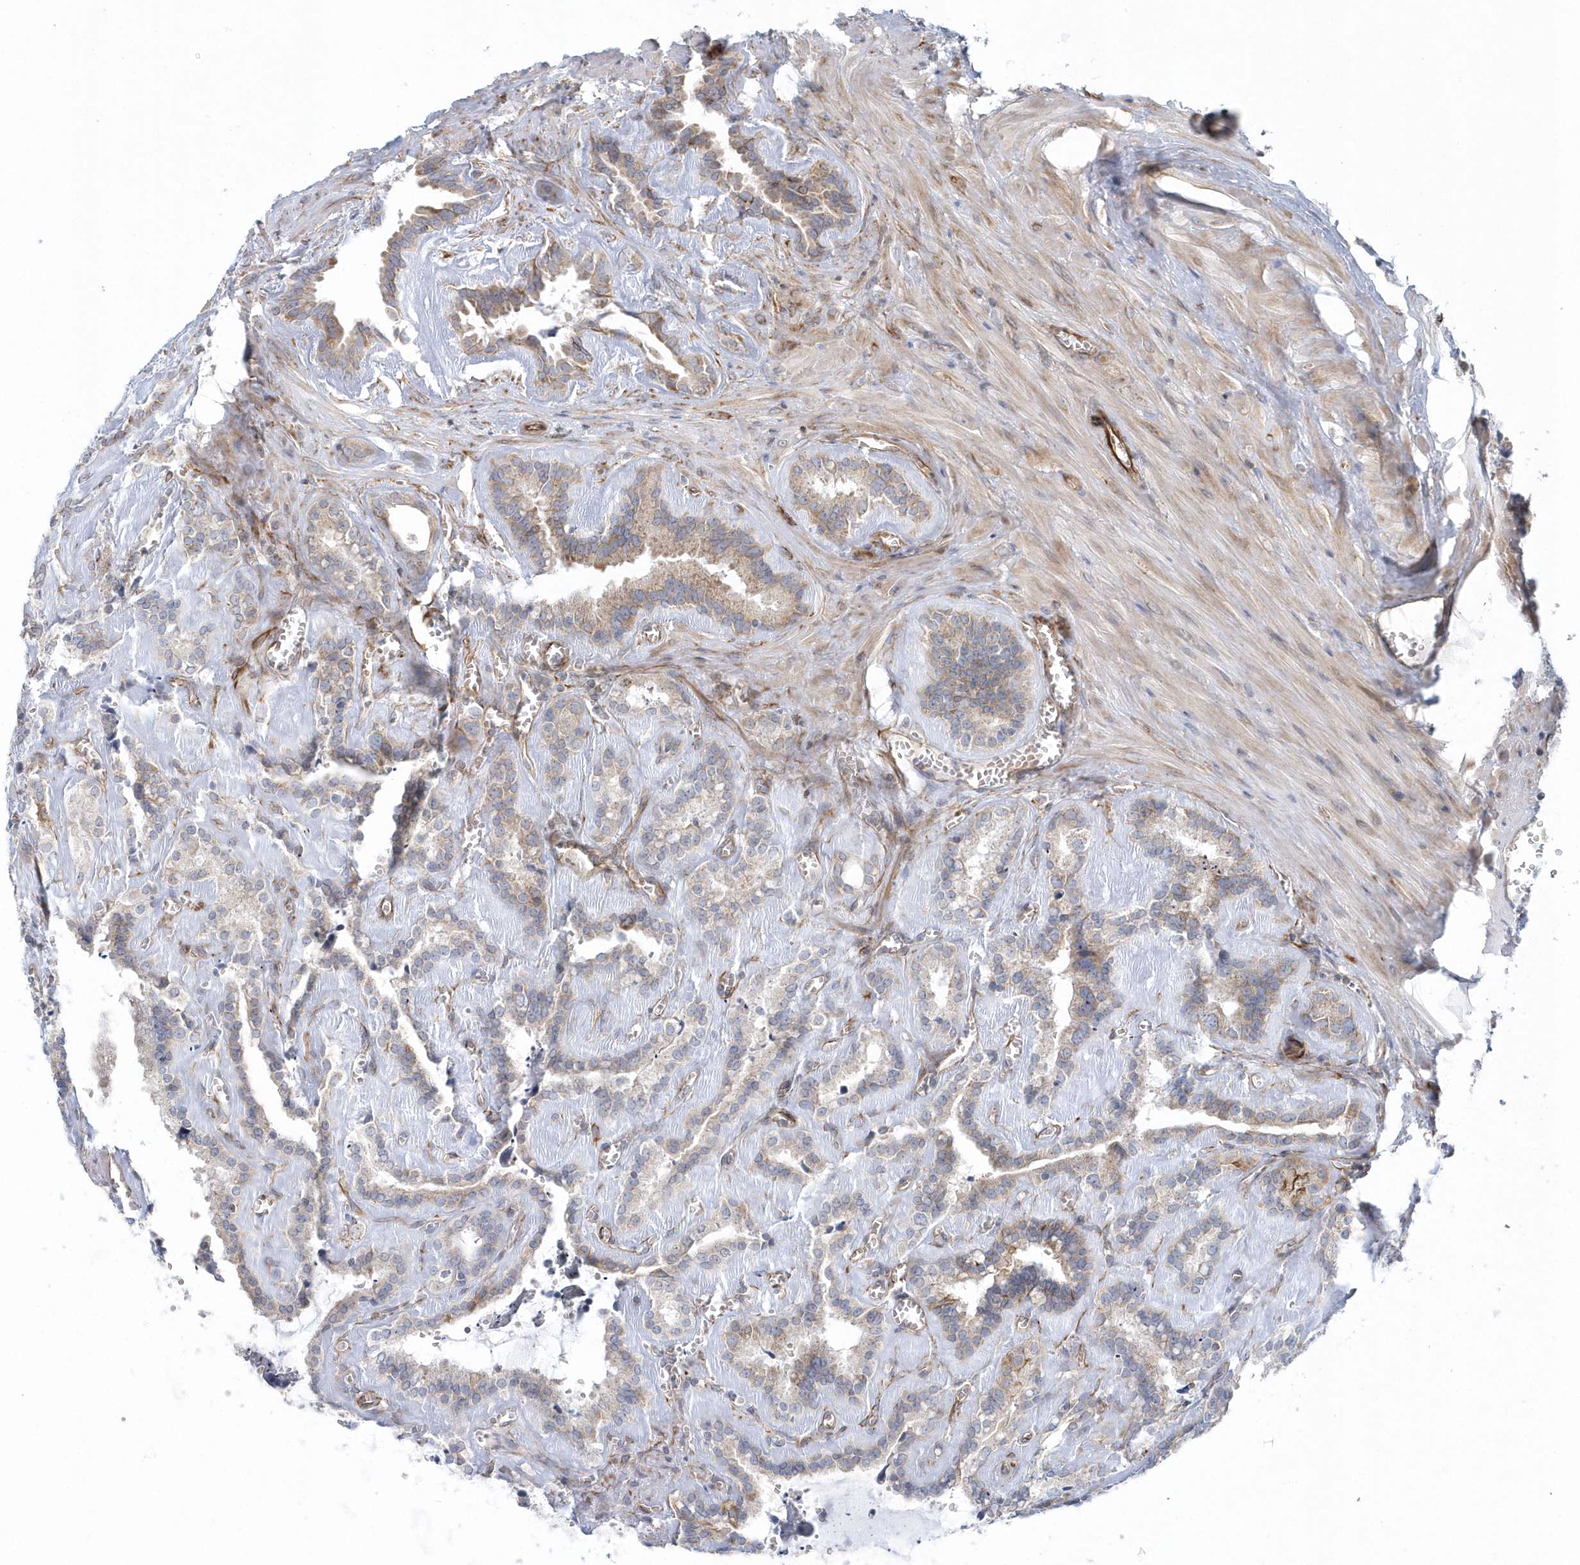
{"staining": {"intensity": "weak", "quantity": "25%-75%", "location": "cytoplasmic/membranous"}, "tissue": "seminal vesicle", "cell_type": "Glandular cells", "image_type": "normal", "snomed": [{"axis": "morphology", "description": "Normal tissue, NOS"}, {"axis": "topography", "description": "Prostate"}, {"axis": "topography", "description": "Seminal veicle"}], "caption": "High-power microscopy captured an IHC micrograph of unremarkable seminal vesicle, revealing weak cytoplasmic/membranous positivity in about 25%-75% of glandular cells.", "gene": "GPR152", "patient": {"sex": "male", "age": 59}}